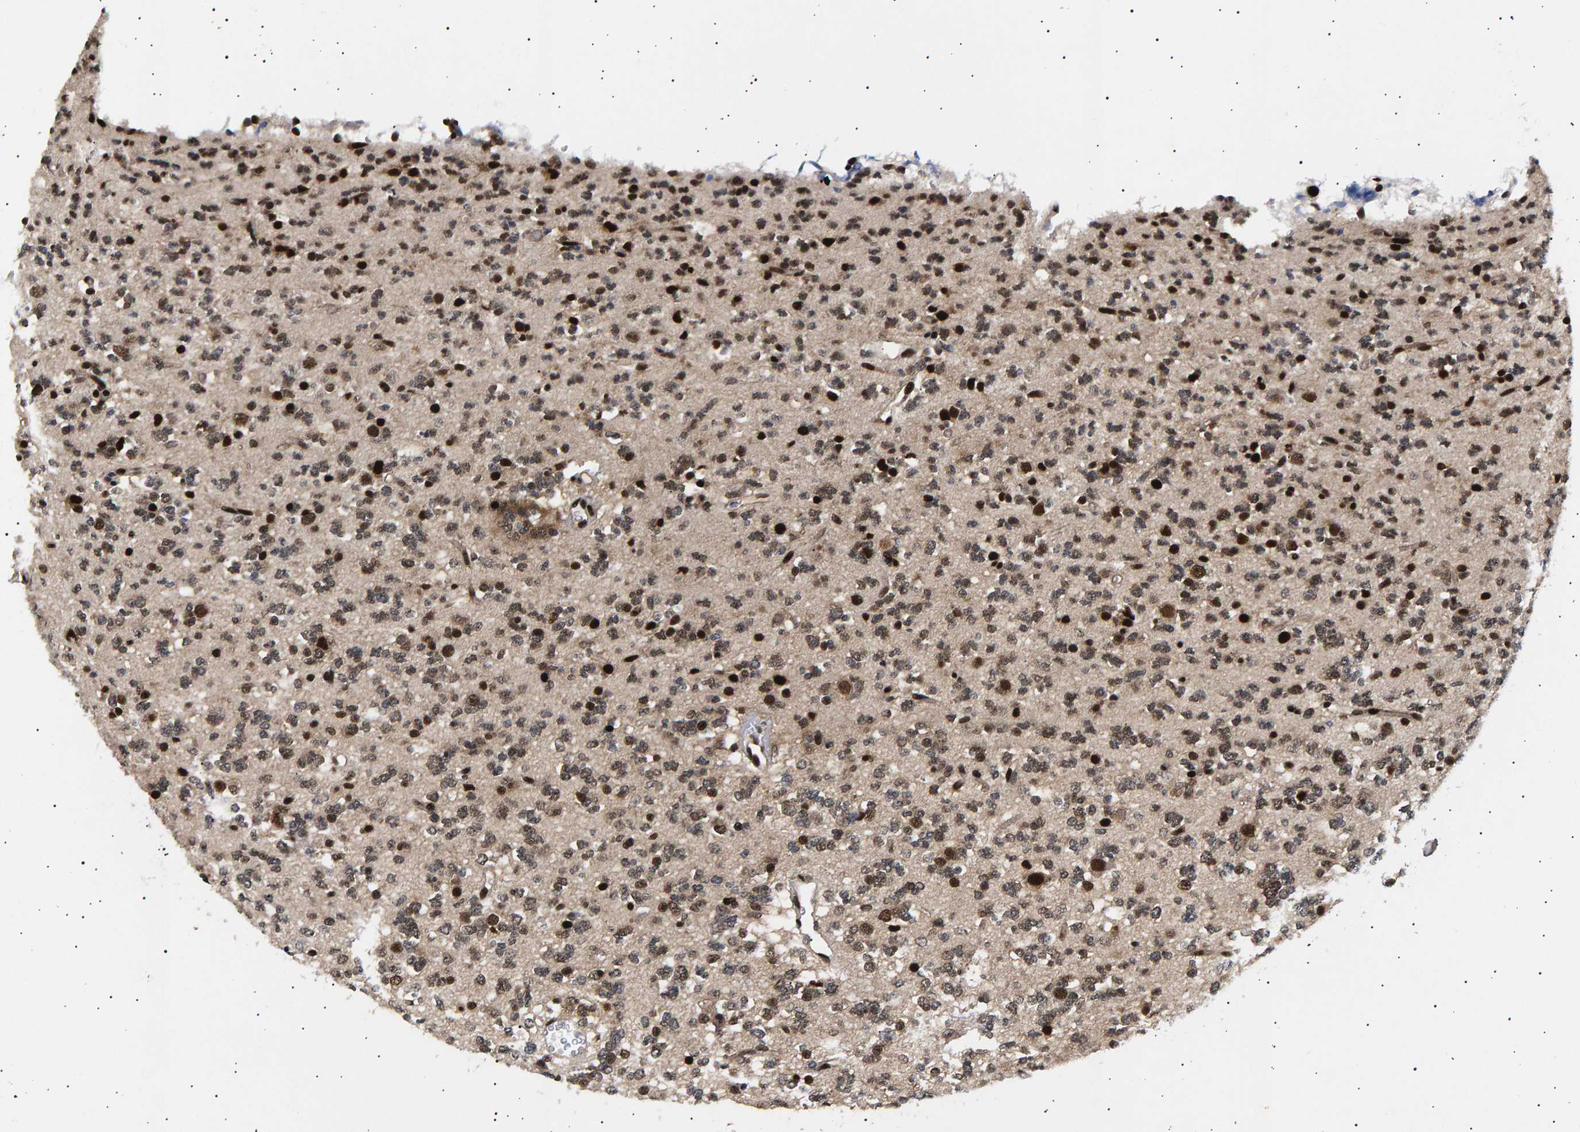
{"staining": {"intensity": "strong", "quantity": "25%-75%", "location": "nuclear"}, "tissue": "glioma", "cell_type": "Tumor cells", "image_type": "cancer", "snomed": [{"axis": "morphology", "description": "Glioma, malignant, Low grade"}, {"axis": "topography", "description": "Brain"}], "caption": "Immunohistochemical staining of glioma displays strong nuclear protein positivity in about 25%-75% of tumor cells.", "gene": "ANKRD40", "patient": {"sex": "male", "age": 38}}